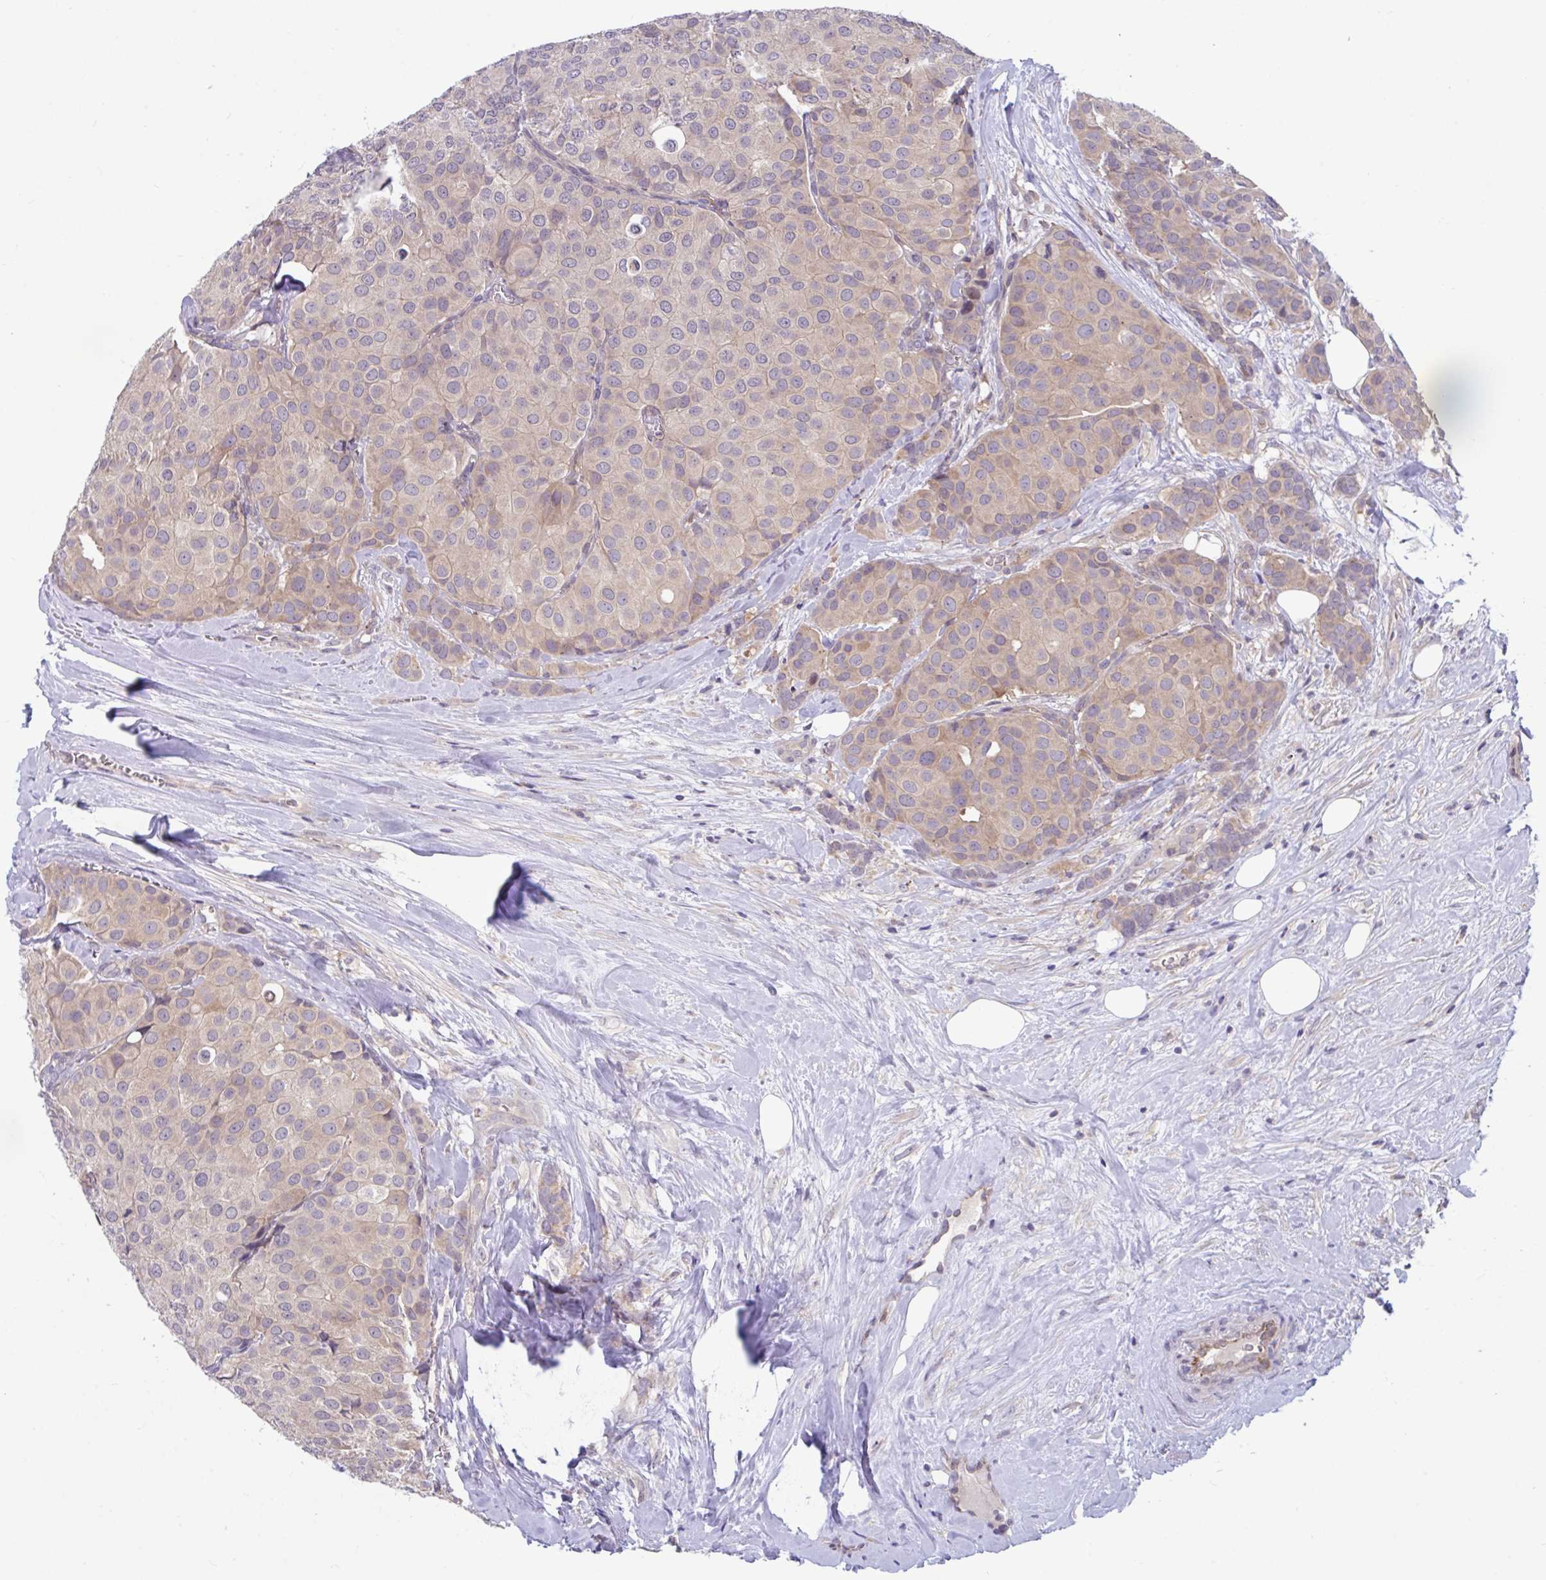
{"staining": {"intensity": "moderate", "quantity": "<25%", "location": "cytoplasmic/membranous"}, "tissue": "breast cancer", "cell_type": "Tumor cells", "image_type": "cancer", "snomed": [{"axis": "morphology", "description": "Duct carcinoma"}, {"axis": "topography", "description": "Breast"}], "caption": "A brown stain highlights moderate cytoplasmic/membranous staining of a protein in human breast invasive ductal carcinoma tumor cells.", "gene": "IST1", "patient": {"sex": "female", "age": 70}}